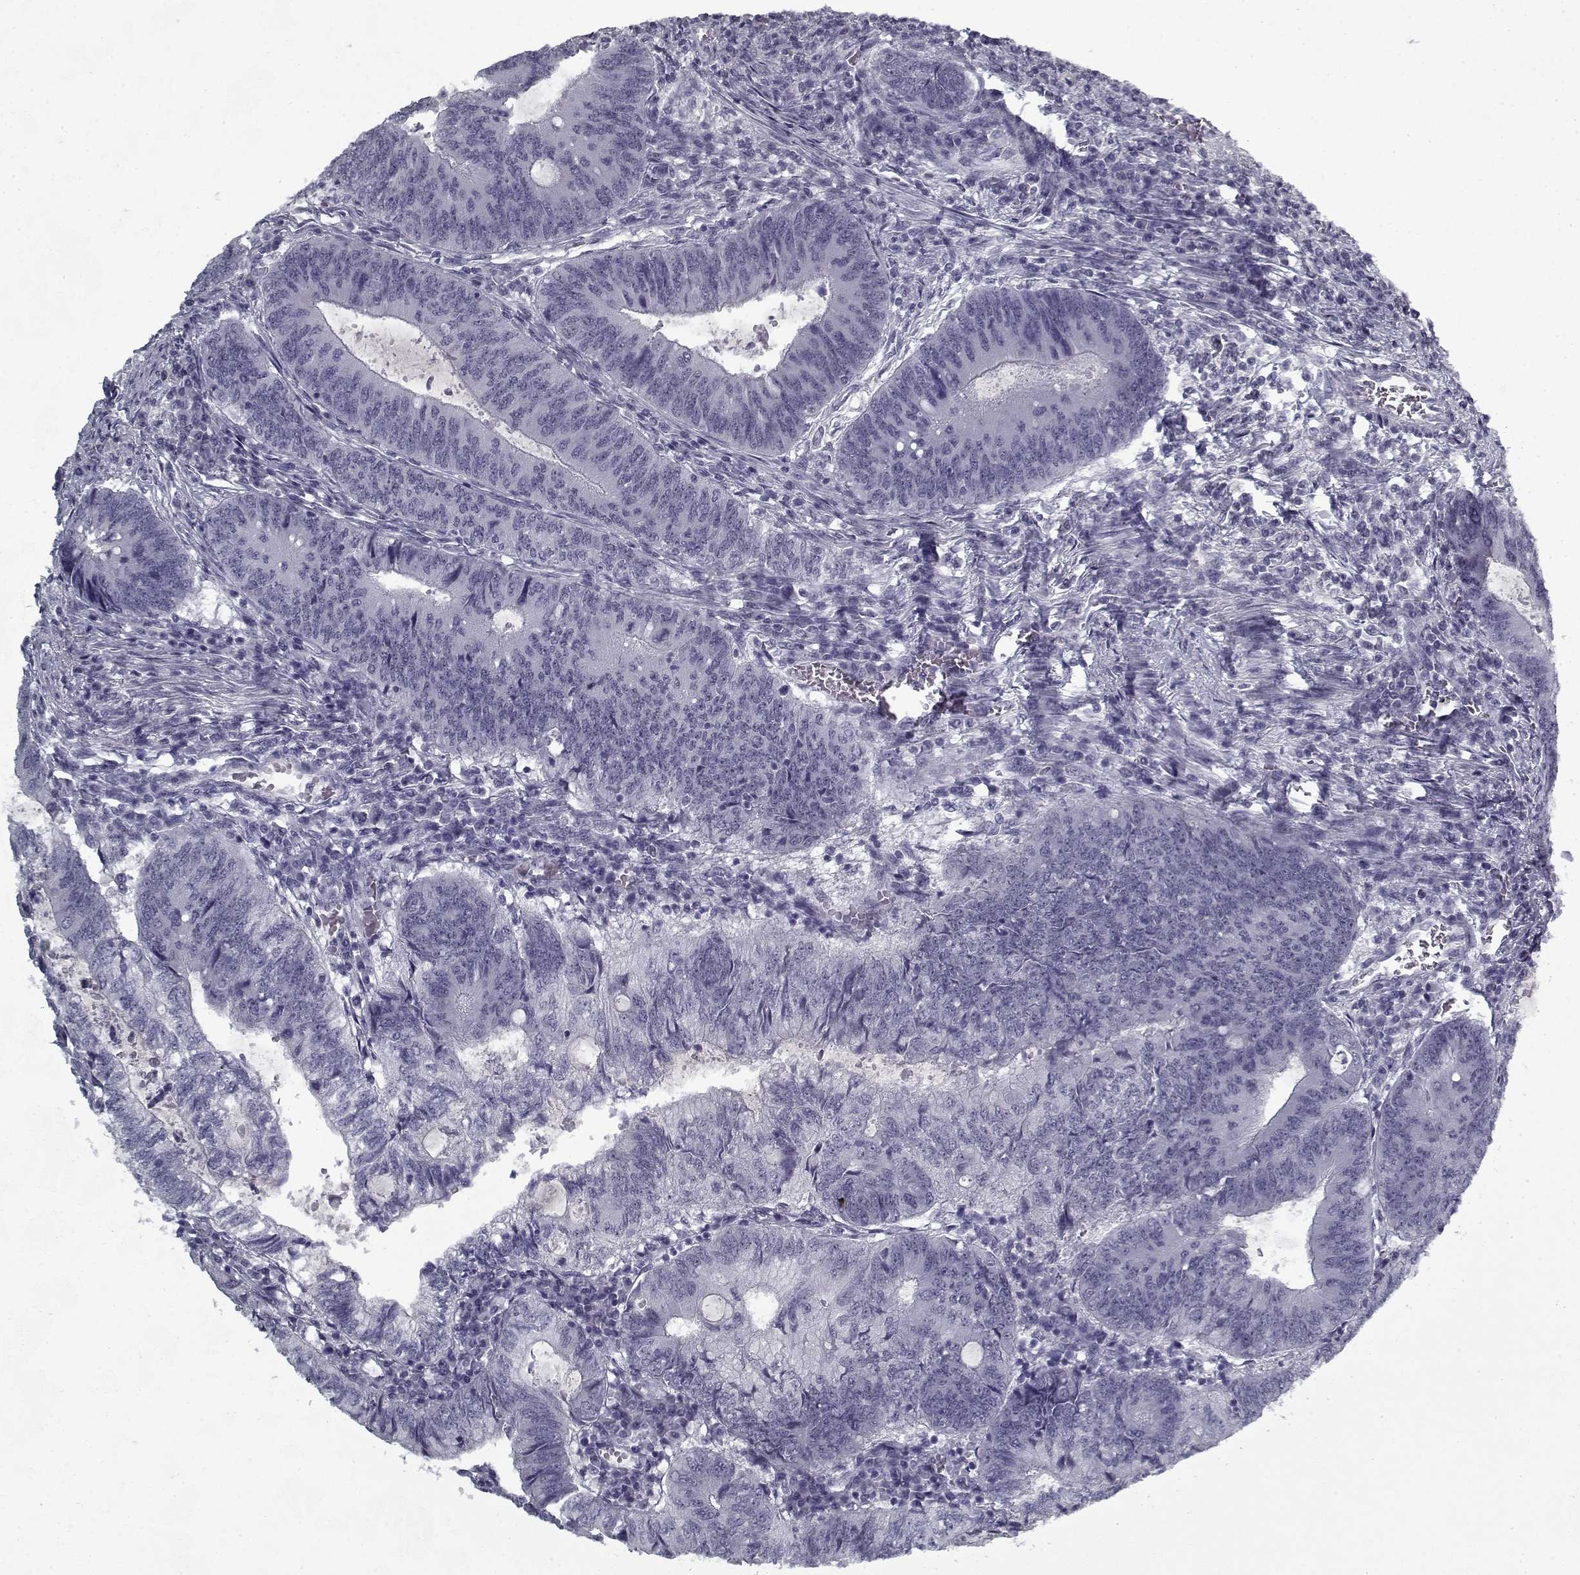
{"staining": {"intensity": "negative", "quantity": "none", "location": "none"}, "tissue": "colorectal cancer", "cell_type": "Tumor cells", "image_type": "cancer", "snomed": [{"axis": "morphology", "description": "Adenocarcinoma, NOS"}, {"axis": "topography", "description": "Colon"}], "caption": "IHC of adenocarcinoma (colorectal) shows no expression in tumor cells. (Immunohistochemistry, brightfield microscopy, high magnification).", "gene": "RNF32", "patient": {"sex": "male", "age": 67}}